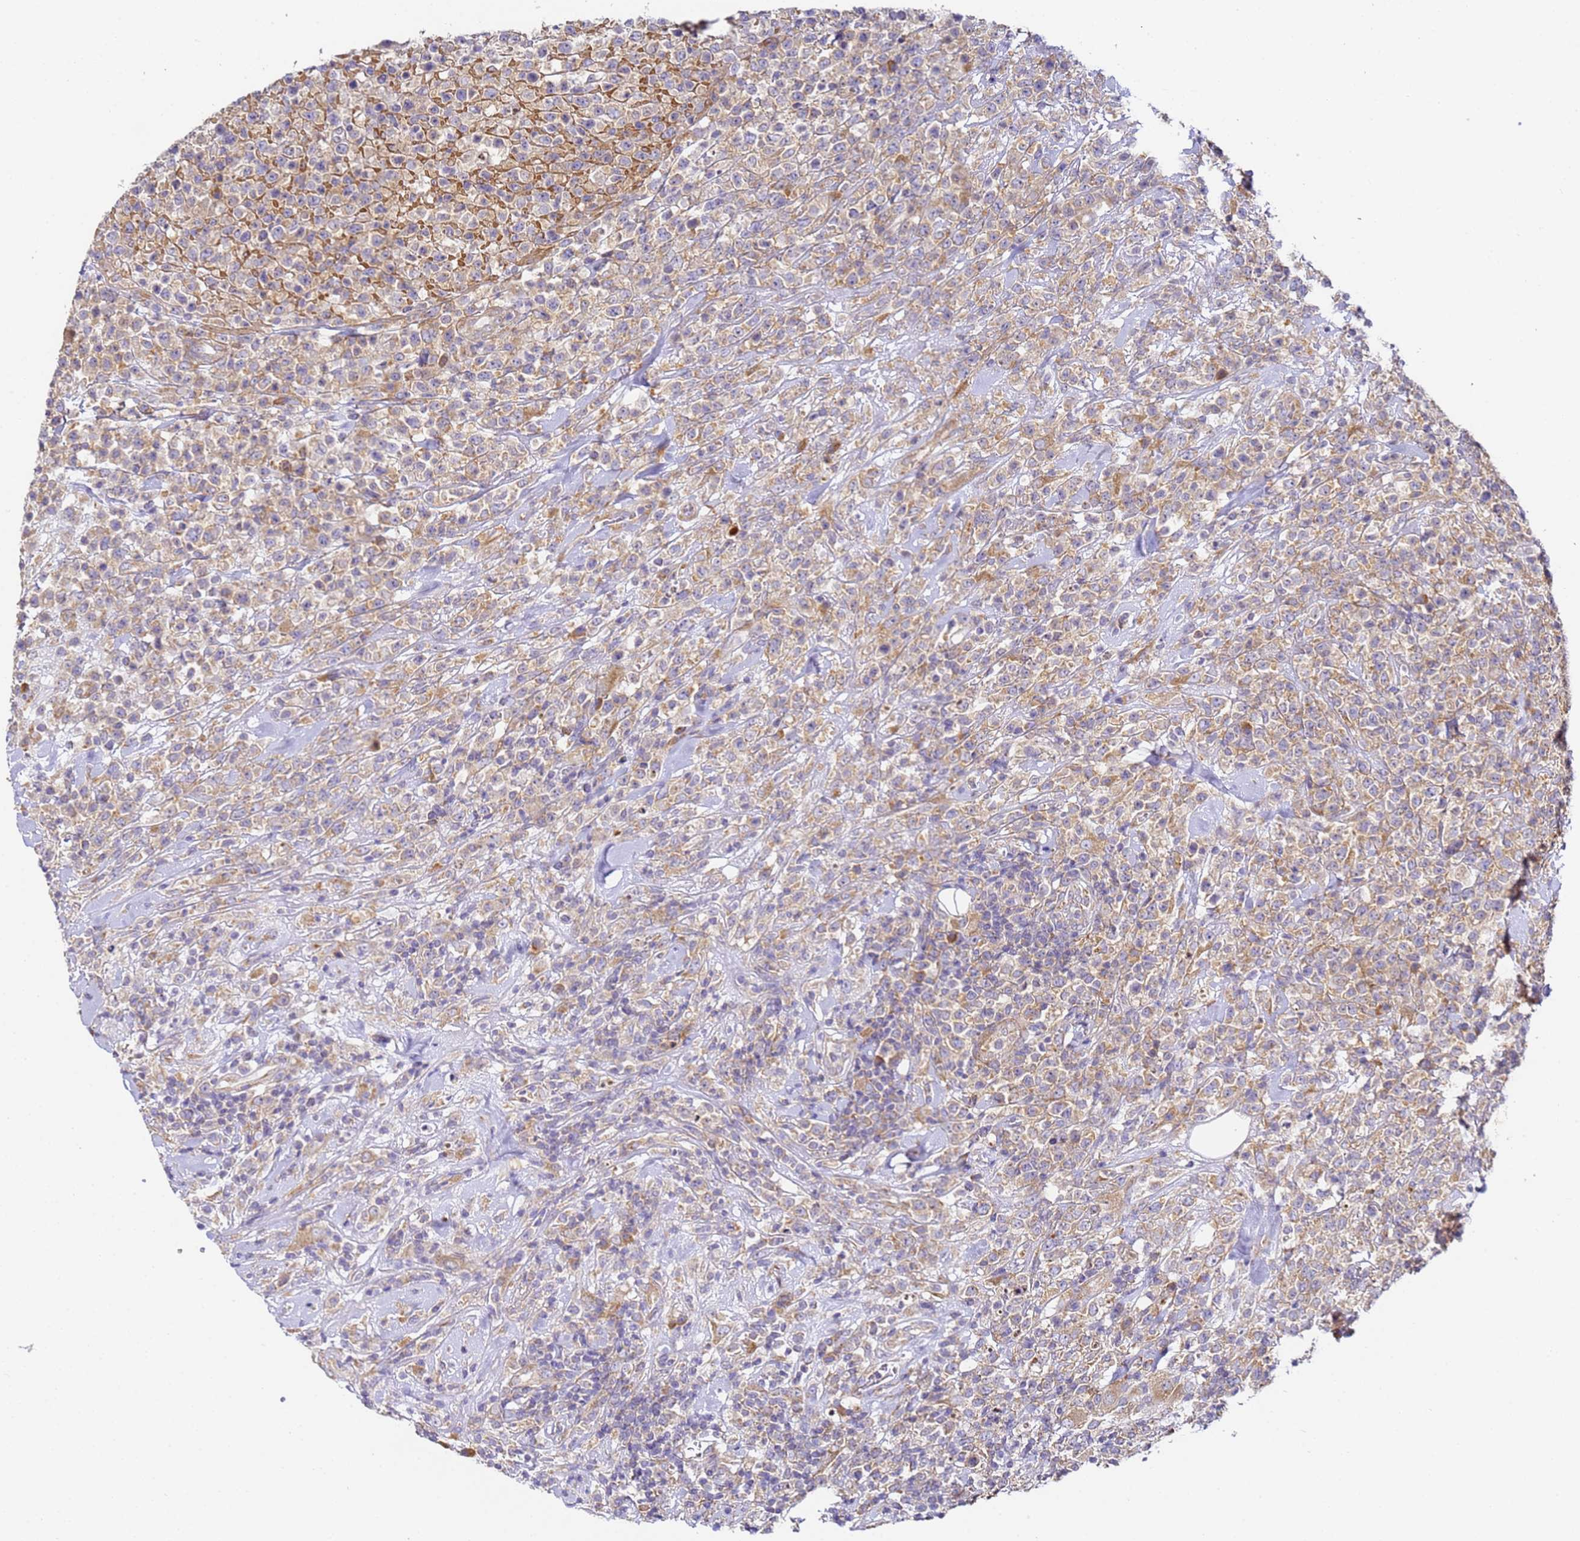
{"staining": {"intensity": "weak", "quantity": "<25%", "location": "cytoplasmic/membranous"}, "tissue": "lymphoma", "cell_type": "Tumor cells", "image_type": "cancer", "snomed": [{"axis": "morphology", "description": "Malignant lymphoma, non-Hodgkin's type, High grade"}, {"axis": "topography", "description": "Colon"}], "caption": "IHC of lymphoma displays no expression in tumor cells. Nuclei are stained in blue.", "gene": "RPL13A", "patient": {"sex": "female", "age": 53}}